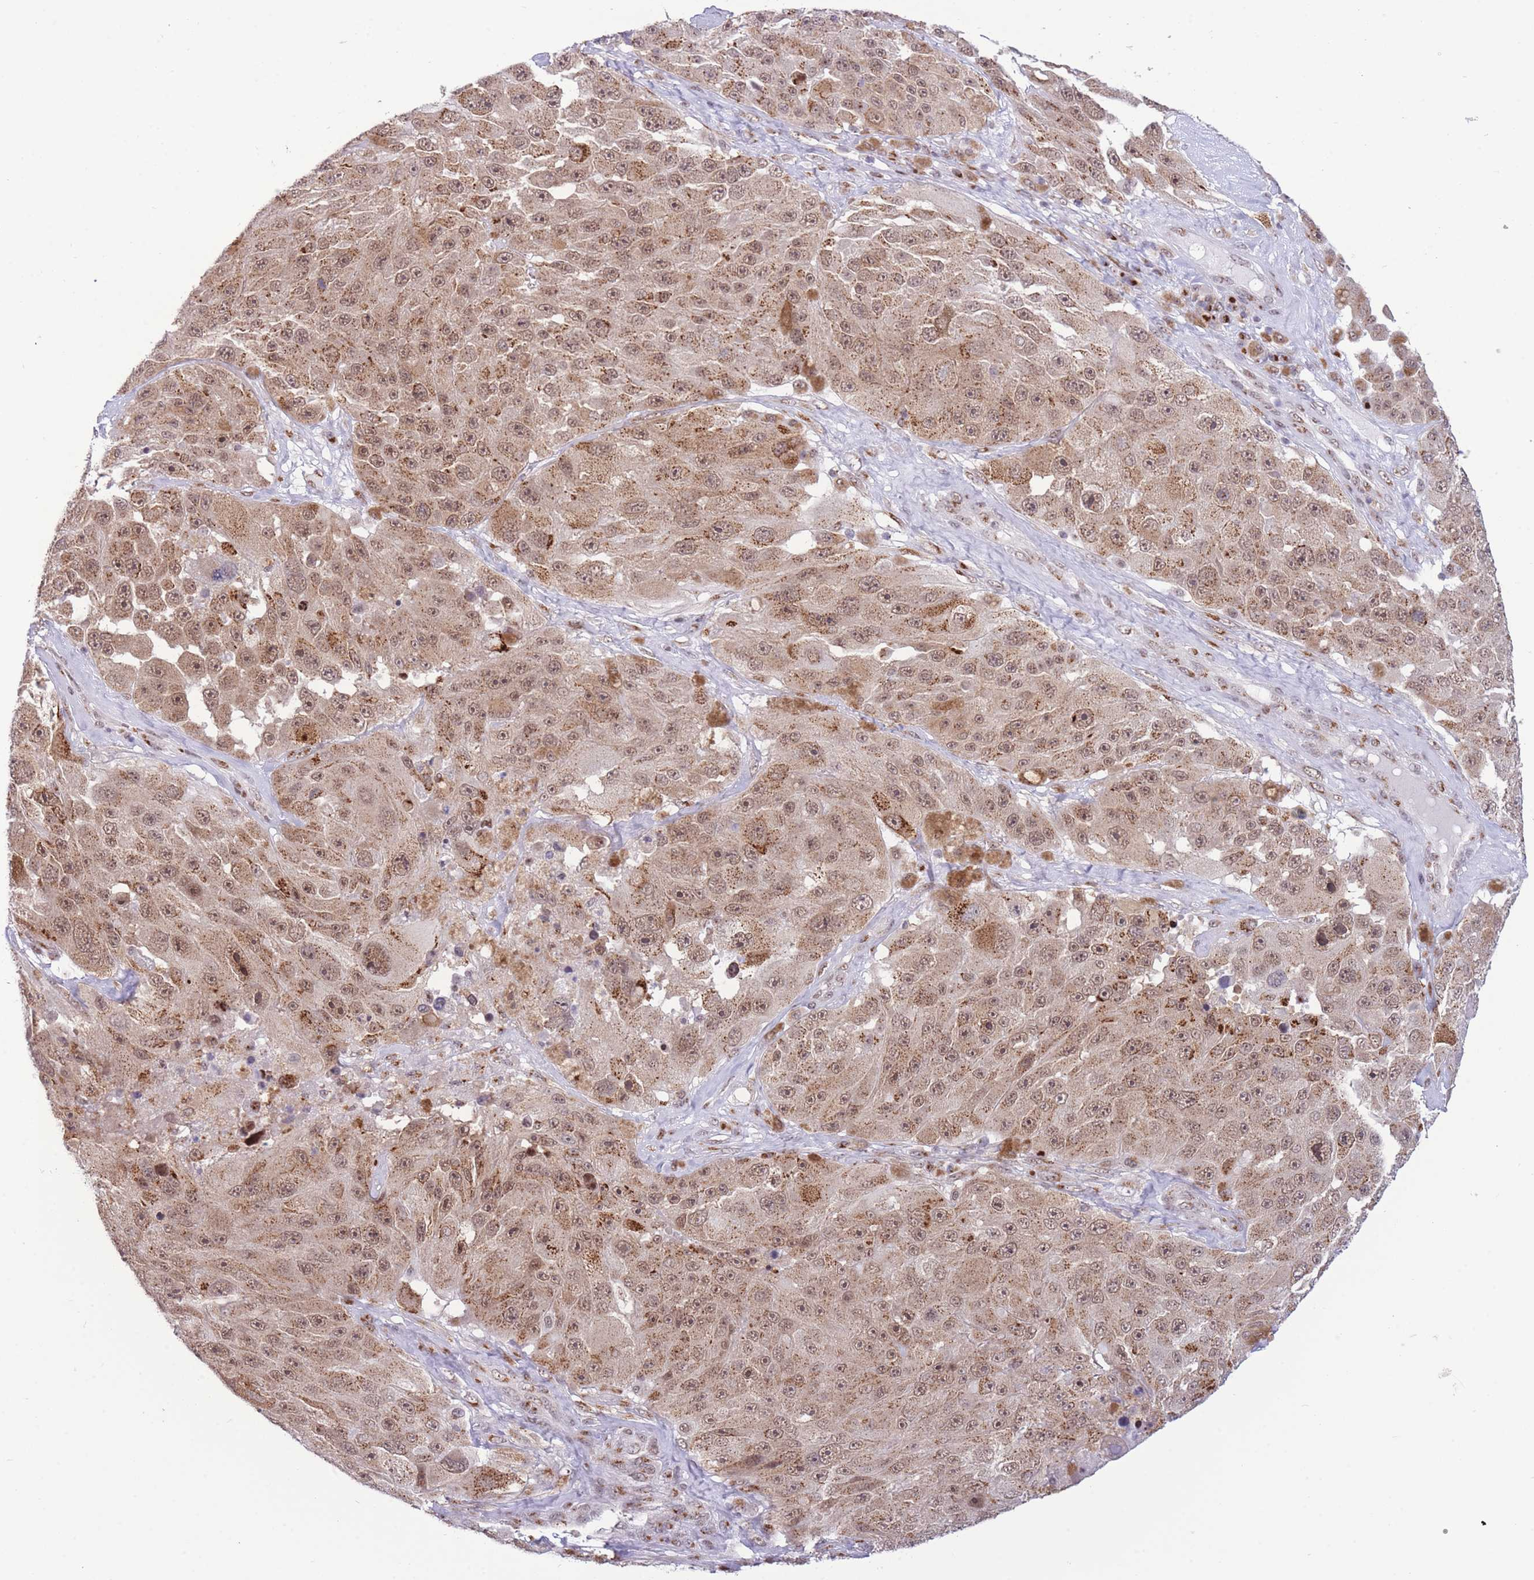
{"staining": {"intensity": "moderate", "quantity": ">75%", "location": "cytoplasmic/membranous,nuclear"}, "tissue": "melanoma", "cell_type": "Tumor cells", "image_type": "cancer", "snomed": [{"axis": "morphology", "description": "Malignant melanoma, Metastatic site"}, {"axis": "topography", "description": "Lymph node"}], "caption": "High-power microscopy captured an immunohistochemistry micrograph of malignant melanoma (metastatic site), revealing moderate cytoplasmic/membranous and nuclear expression in about >75% of tumor cells. Immunohistochemistry stains the protein in brown and the nuclei are stained blue.", "gene": "INO80C", "patient": {"sex": "male", "age": 62}}